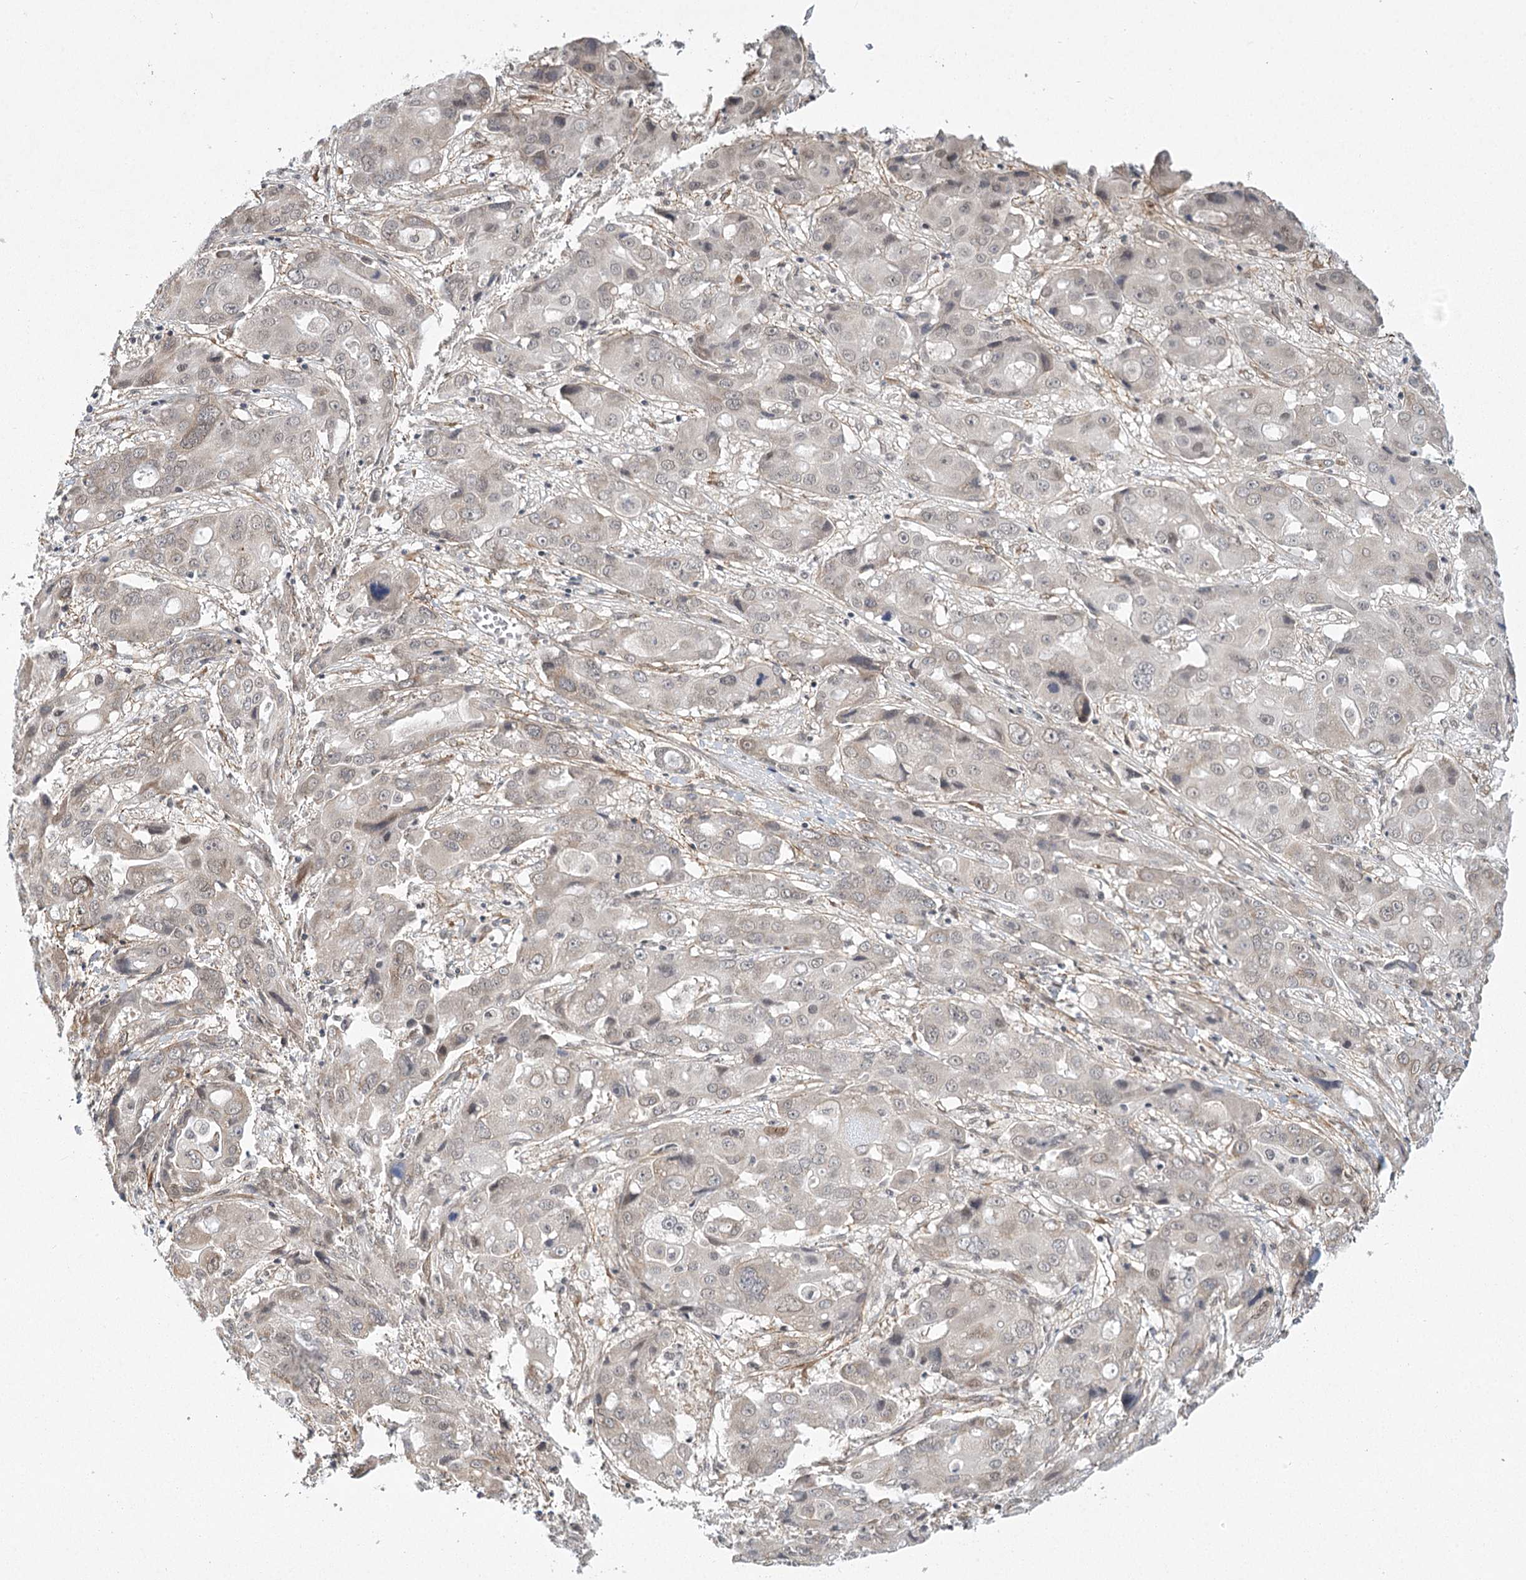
{"staining": {"intensity": "negative", "quantity": "none", "location": "none"}, "tissue": "liver cancer", "cell_type": "Tumor cells", "image_type": "cancer", "snomed": [{"axis": "morphology", "description": "Cholangiocarcinoma"}, {"axis": "topography", "description": "Liver"}], "caption": "Image shows no protein positivity in tumor cells of liver cancer (cholangiocarcinoma) tissue. Brightfield microscopy of immunohistochemistry stained with DAB (3,3'-diaminobenzidine) (brown) and hematoxylin (blue), captured at high magnification.", "gene": "MED28", "patient": {"sex": "male", "age": 67}}